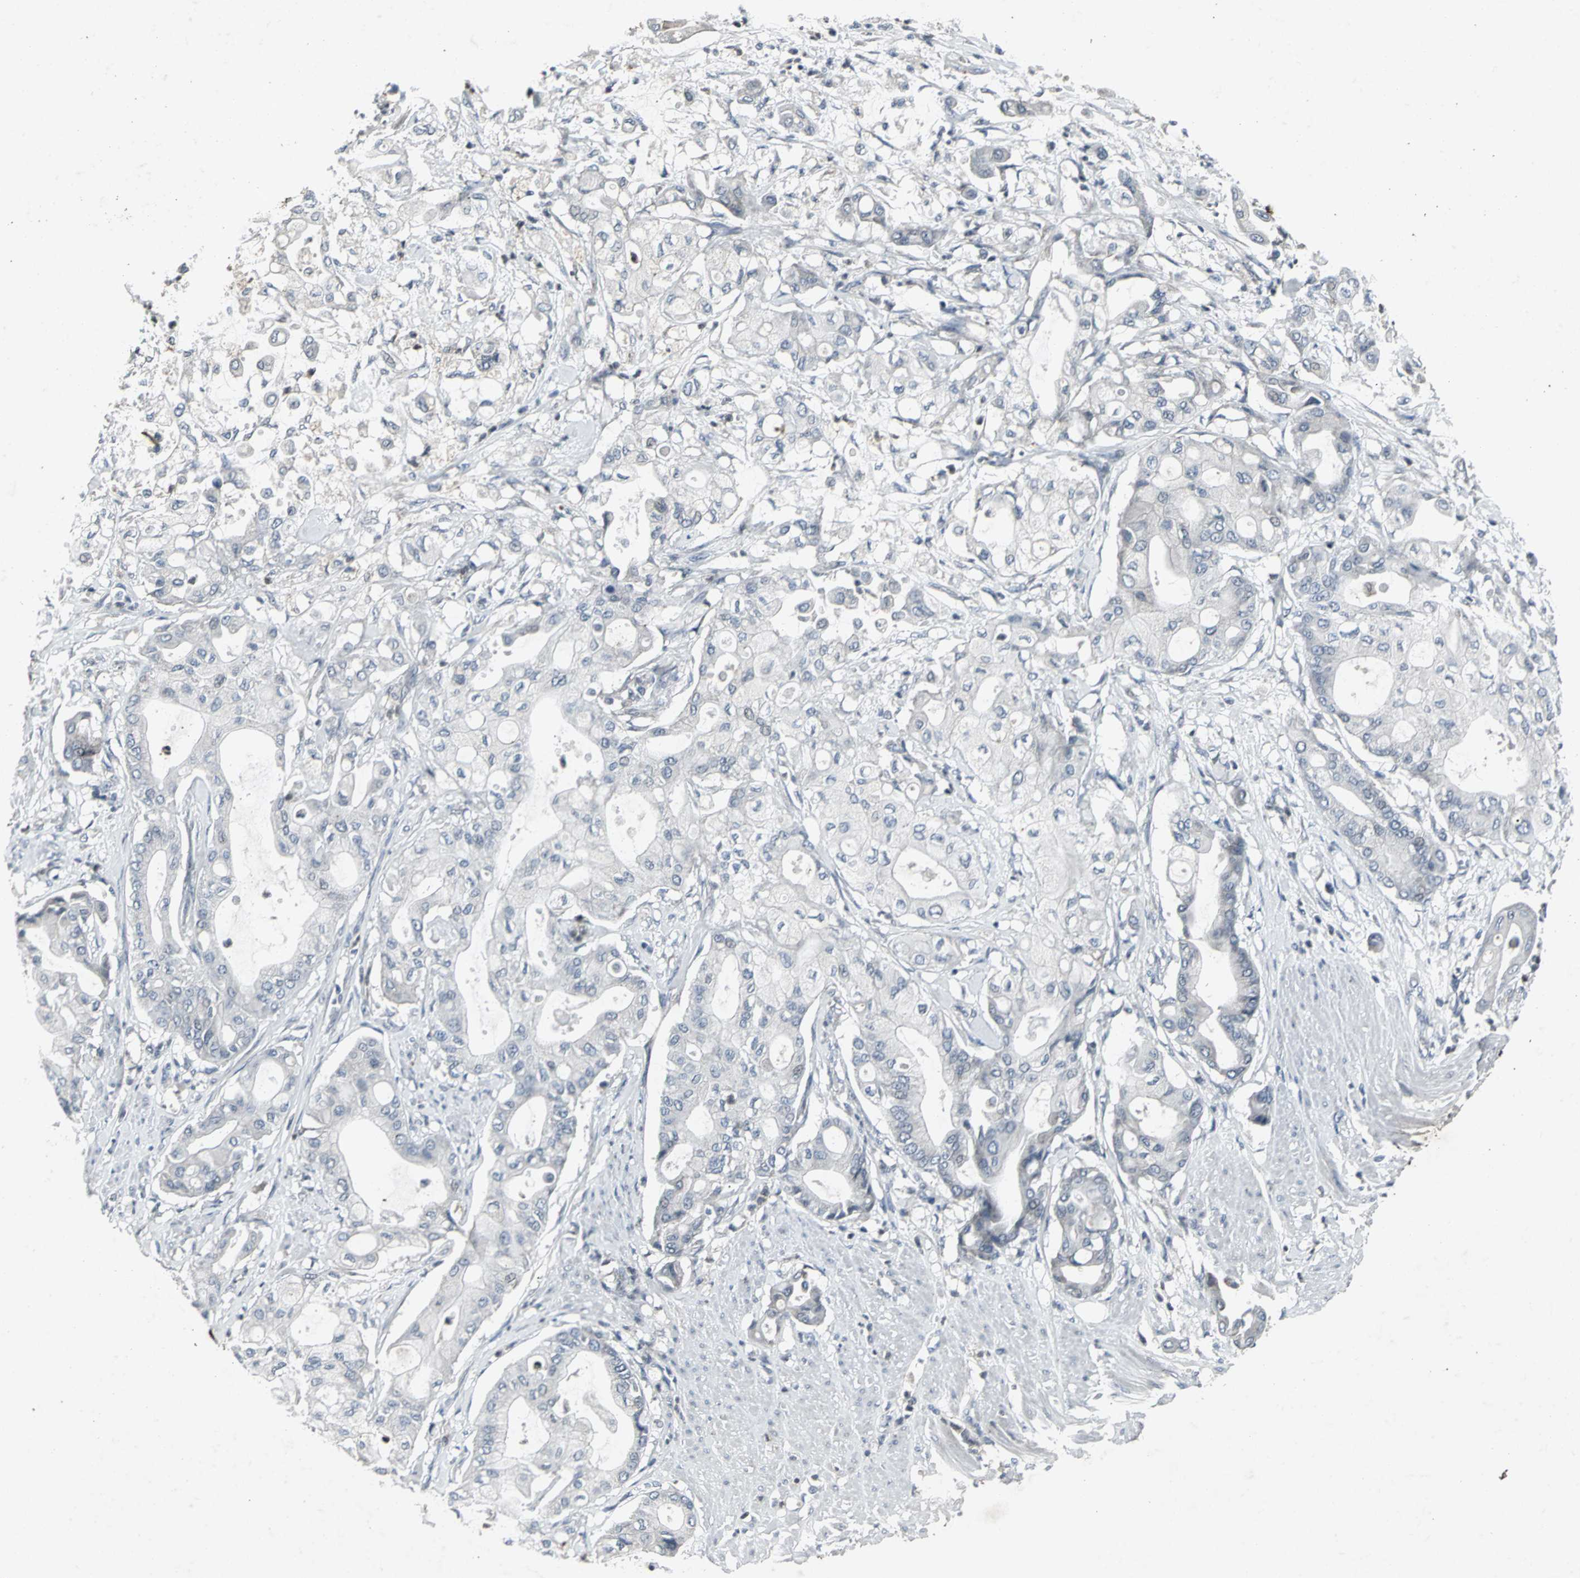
{"staining": {"intensity": "negative", "quantity": "none", "location": "none"}, "tissue": "pancreatic cancer", "cell_type": "Tumor cells", "image_type": "cancer", "snomed": [{"axis": "morphology", "description": "Adenocarcinoma, NOS"}, {"axis": "morphology", "description": "Adenocarcinoma, metastatic, NOS"}, {"axis": "topography", "description": "Lymph node"}, {"axis": "topography", "description": "Pancreas"}, {"axis": "topography", "description": "Duodenum"}], "caption": "A micrograph of pancreatic metastatic adenocarcinoma stained for a protein demonstrates no brown staining in tumor cells. Nuclei are stained in blue.", "gene": "BMP4", "patient": {"sex": "female", "age": 64}}